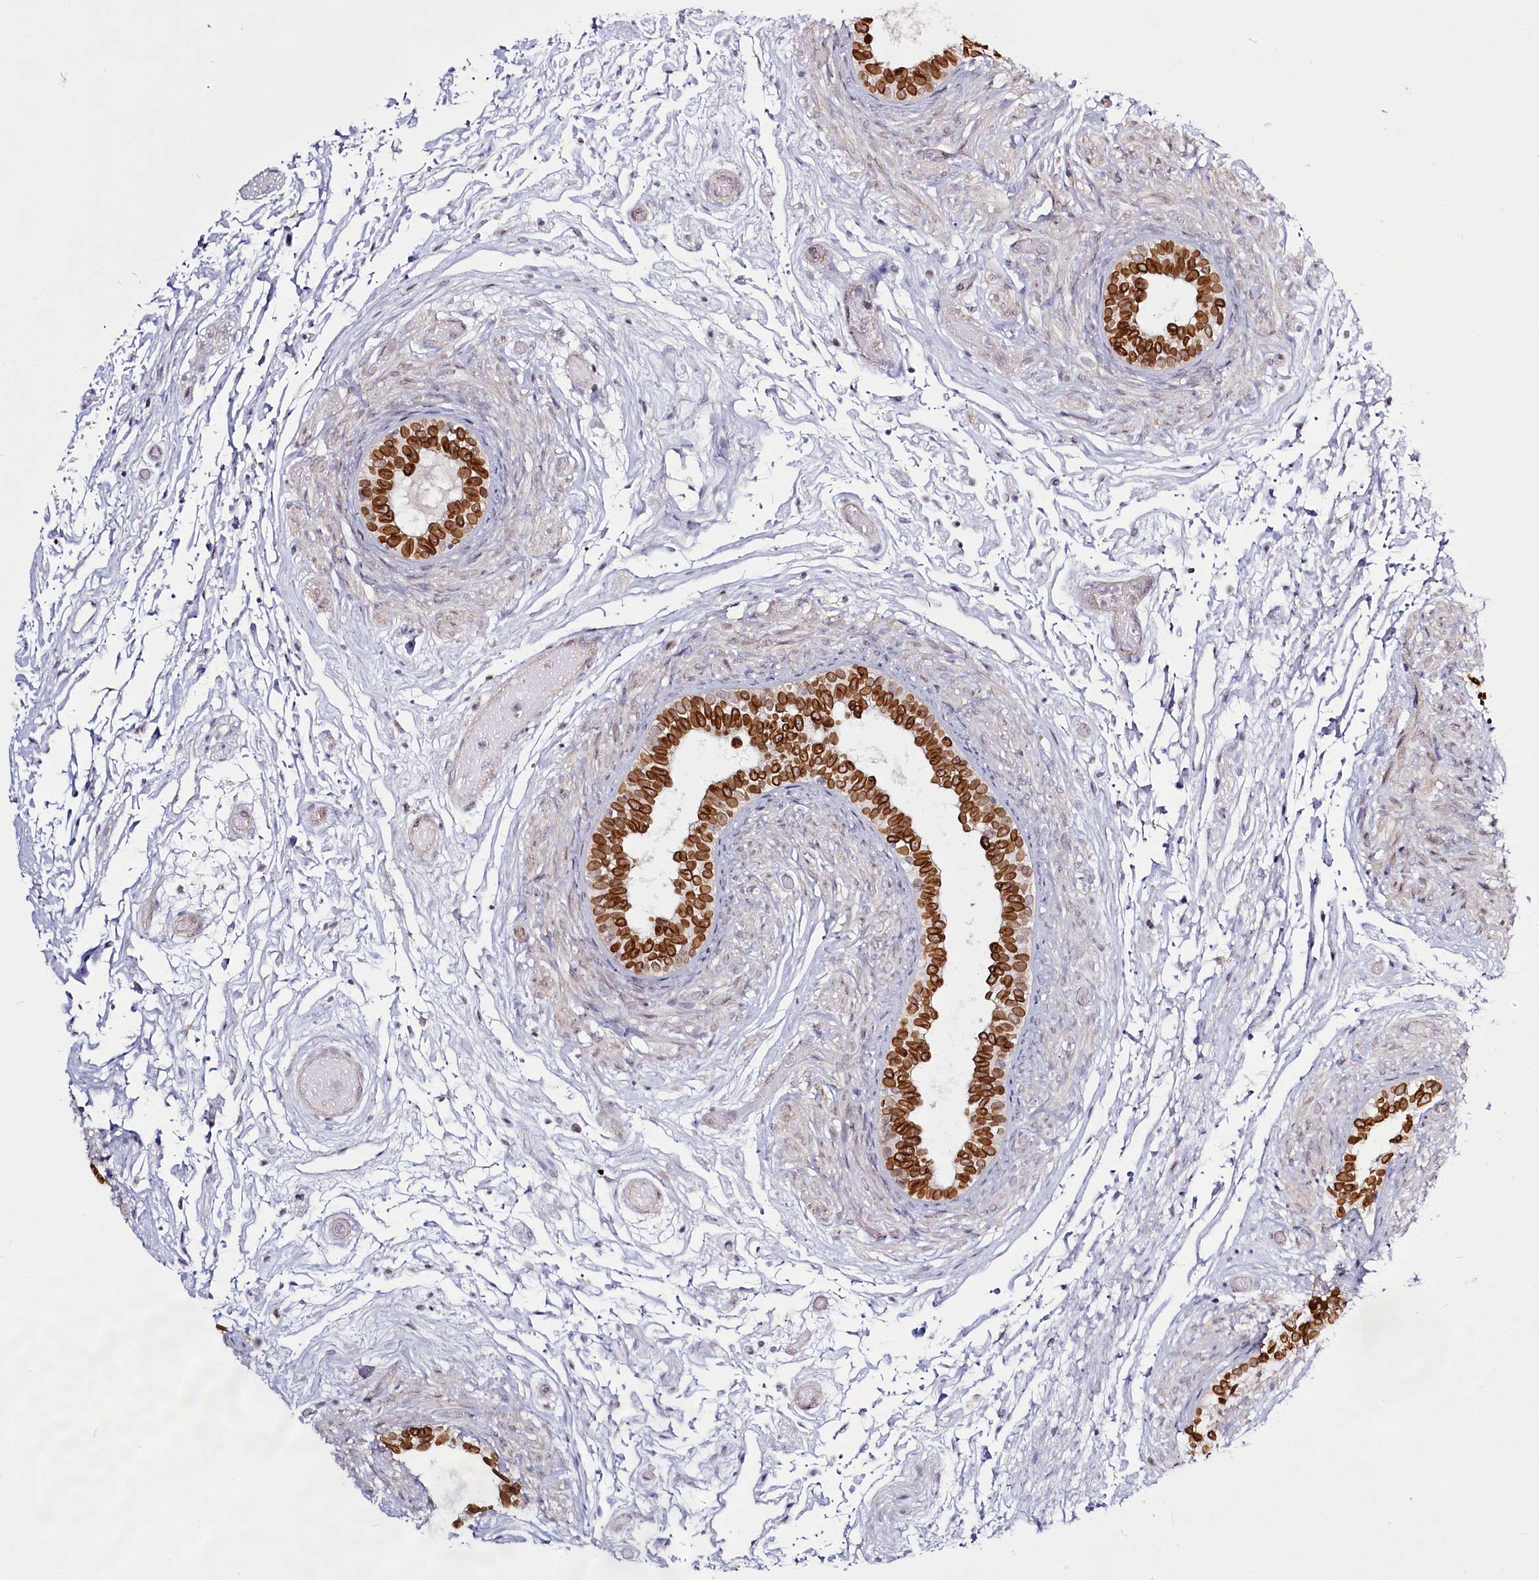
{"staining": {"intensity": "strong", "quantity": "25%-75%", "location": "cytoplasmic/membranous,nuclear"}, "tissue": "epididymis", "cell_type": "Glandular cells", "image_type": "normal", "snomed": [{"axis": "morphology", "description": "Normal tissue, NOS"}, {"axis": "topography", "description": "Epididymis"}], "caption": "Brown immunohistochemical staining in unremarkable epididymis displays strong cytoplasmic/membranous,nuclear expression in approximately 25%-75% of glandular cells. Immunohistochemistry stains the protein of interest in brown and the nuclei are stained blue.", "gene": "SPINK13", "patient": {"sex": "male", "age": 5}}